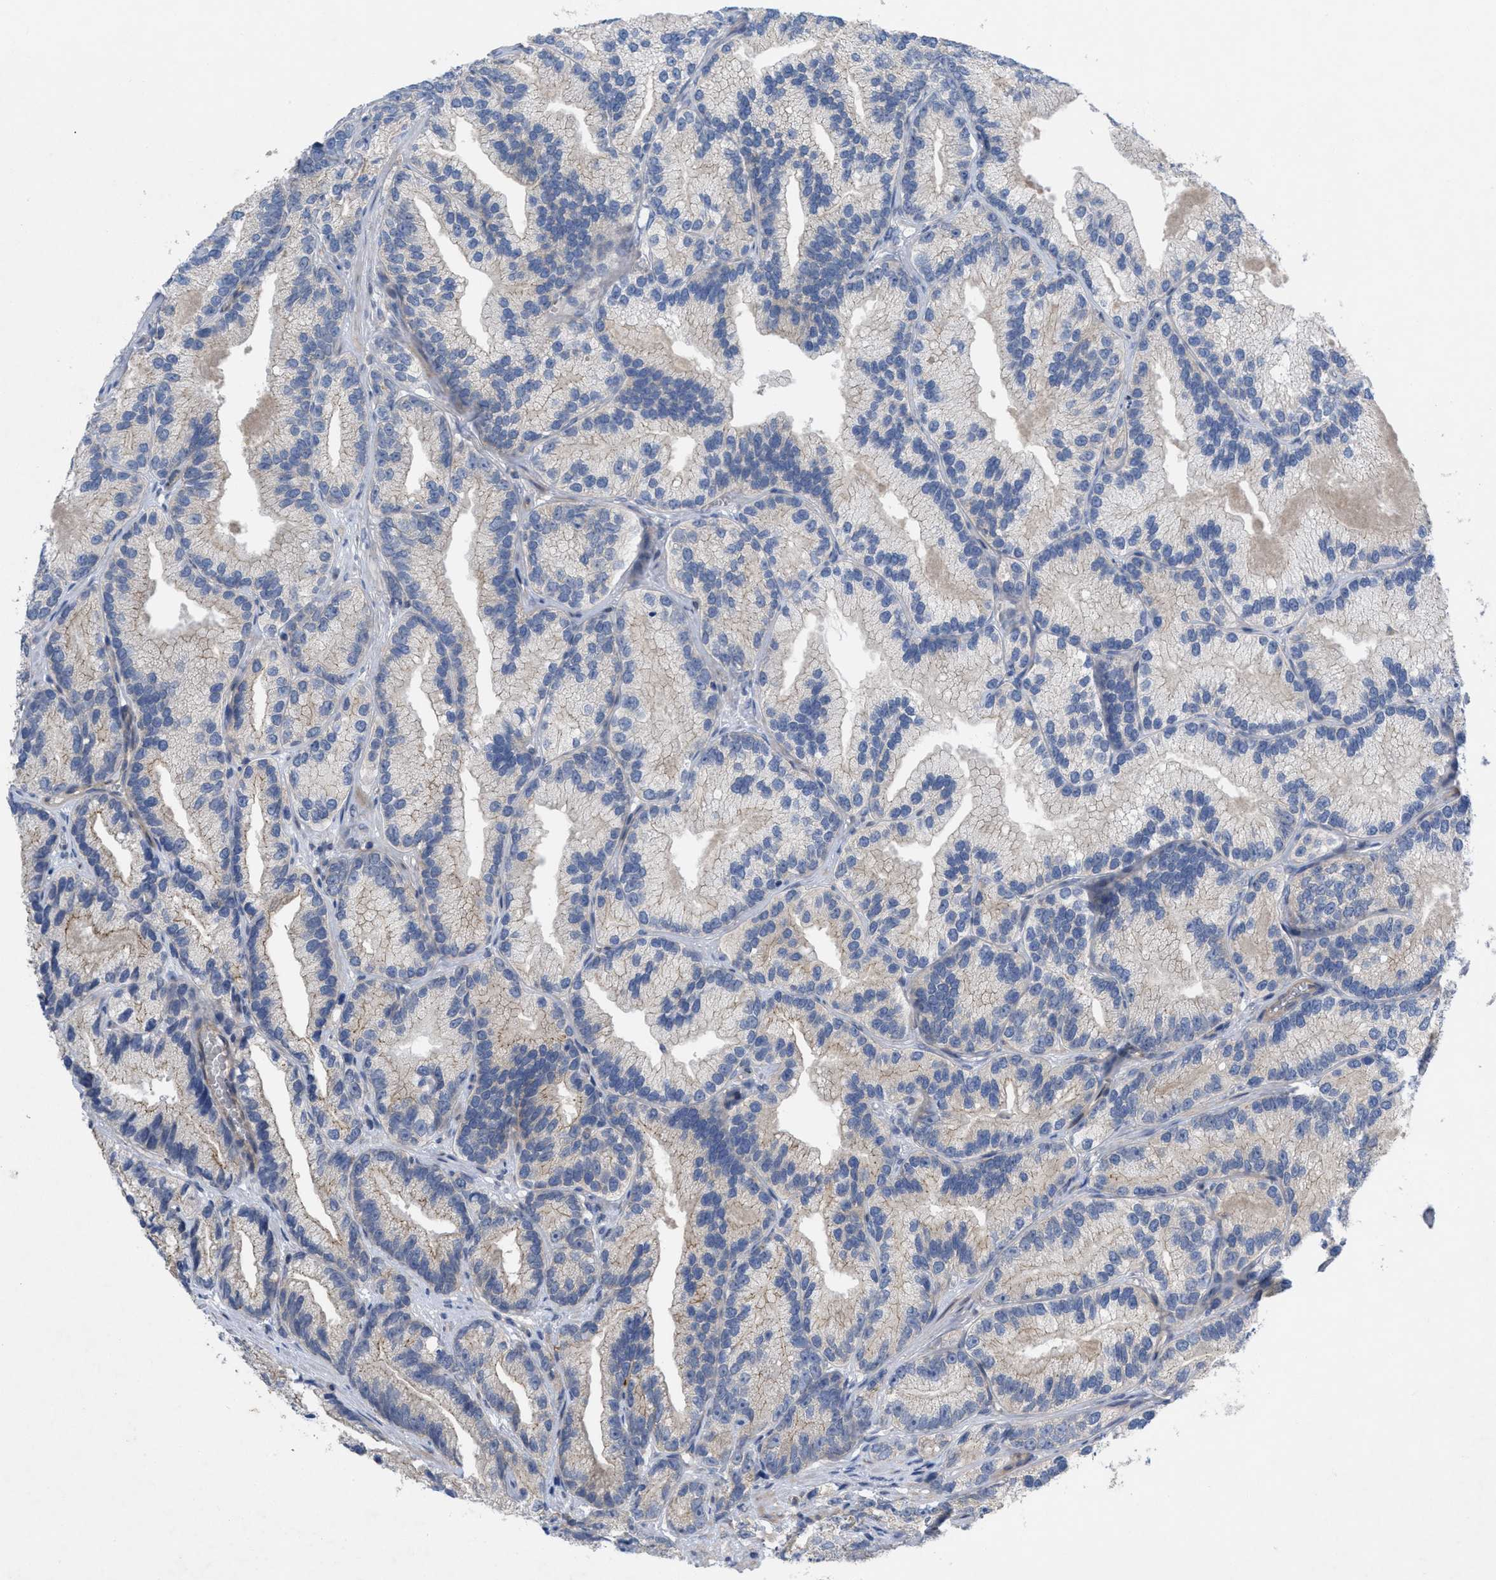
{"staining": {"intensity": "negative", "quantity": "none", "location": "none"}, "tissue": "prostate cancer", "cell_type": "Tumor cells", "image_type": "cancer", "snomed": [{"axis": "morphology", "description": "Adenocarcinoma, Low grade"}, {"axis": "topography", "description": "Prostate"}], "caption": "Immunohistochemistry of prostate cancer (low-grade adenocarcinoma) reveals no staining in tumor cells. Nuclei are stained in blue.", "gene": "NDEL1", "patient": {"sex": "male", "age": 89}}